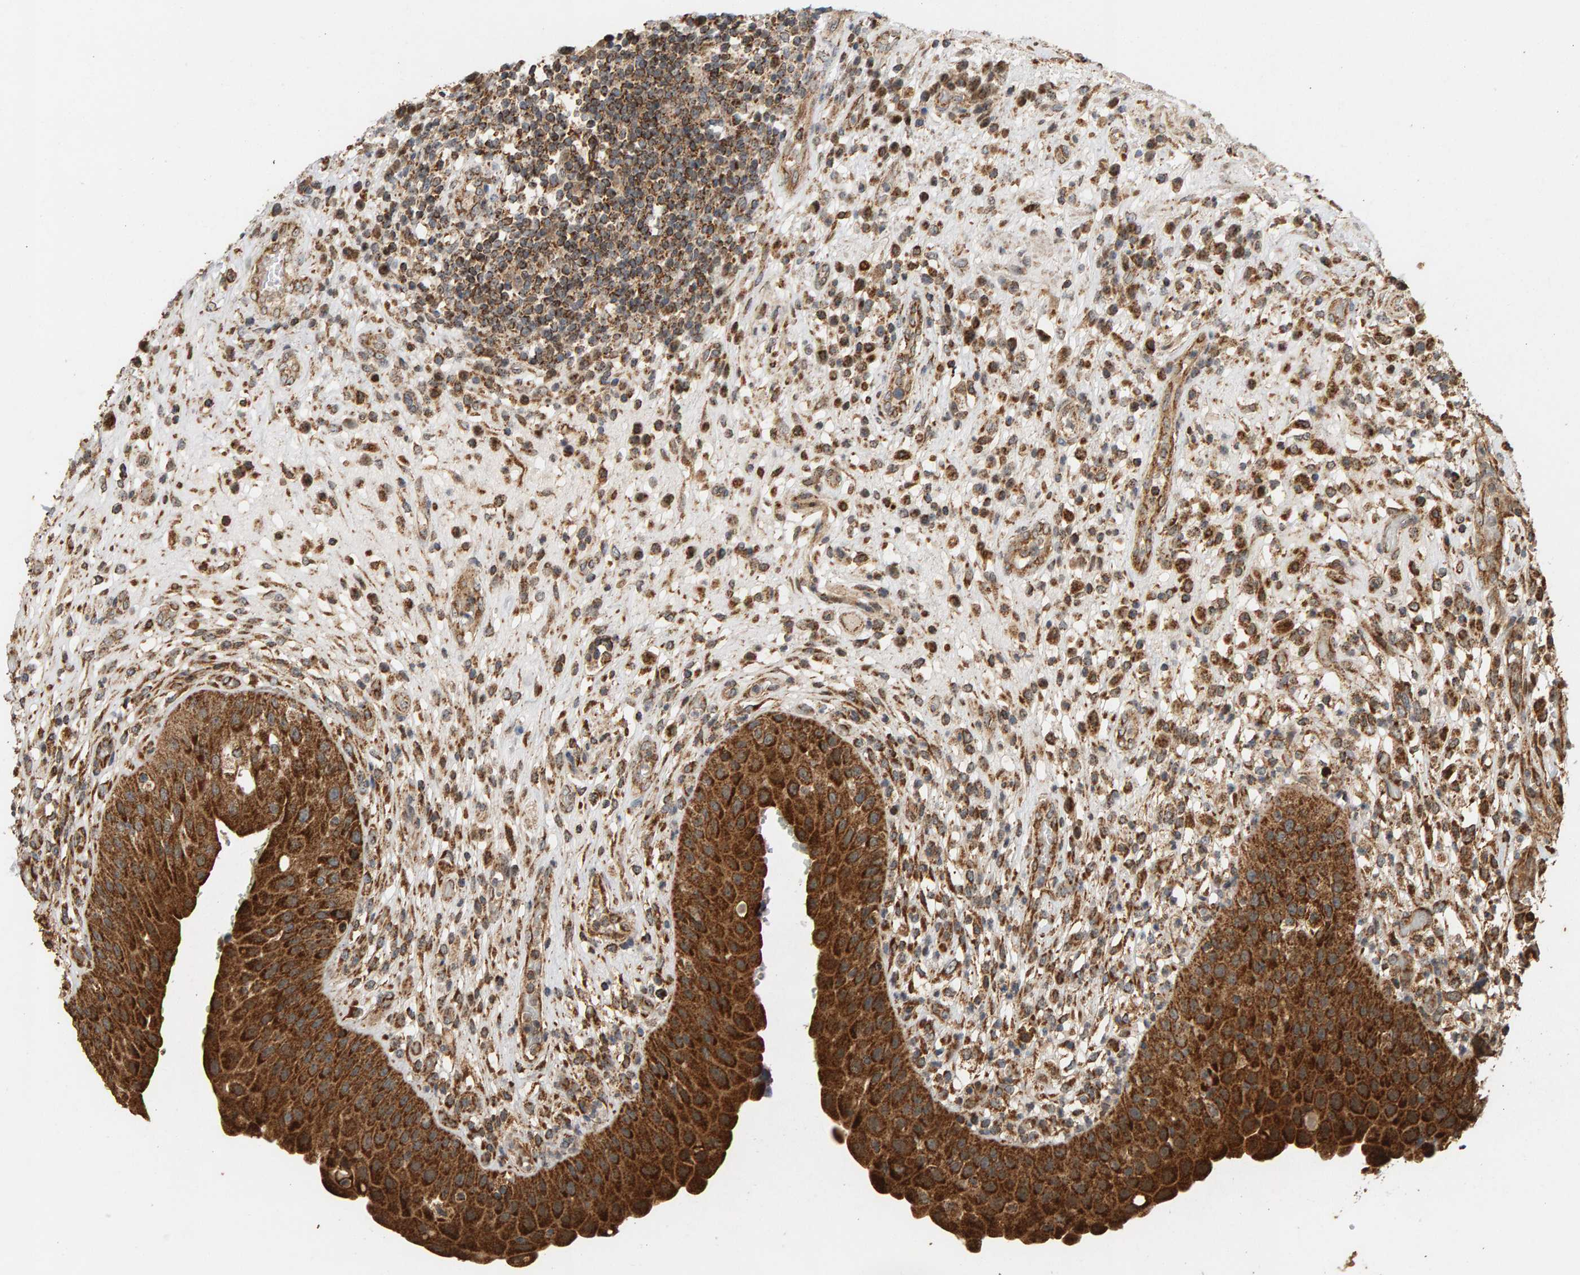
{"staining": {"intensity": "strong", "quantity": ">75%", "location": "cytoplasmic/membranous"}, "tissue": "urinary bladder", "cell_type": "Urothelial cells", "image_type": "normal", "snomed": [{"axis": "morphology", "description": "Normal tissue, NOS"}, {"axis": "topography", "description": "Urinary bladder"}], "caption": "Immunohistochemical staining of normal human urinary bladder exhibits >75% levels of strong cytoplasmic/membranous protein staining in approximately >75% of urothelial cells.", "gene": "GSTK1", "patient": {"sex": "female", "age": 62}}